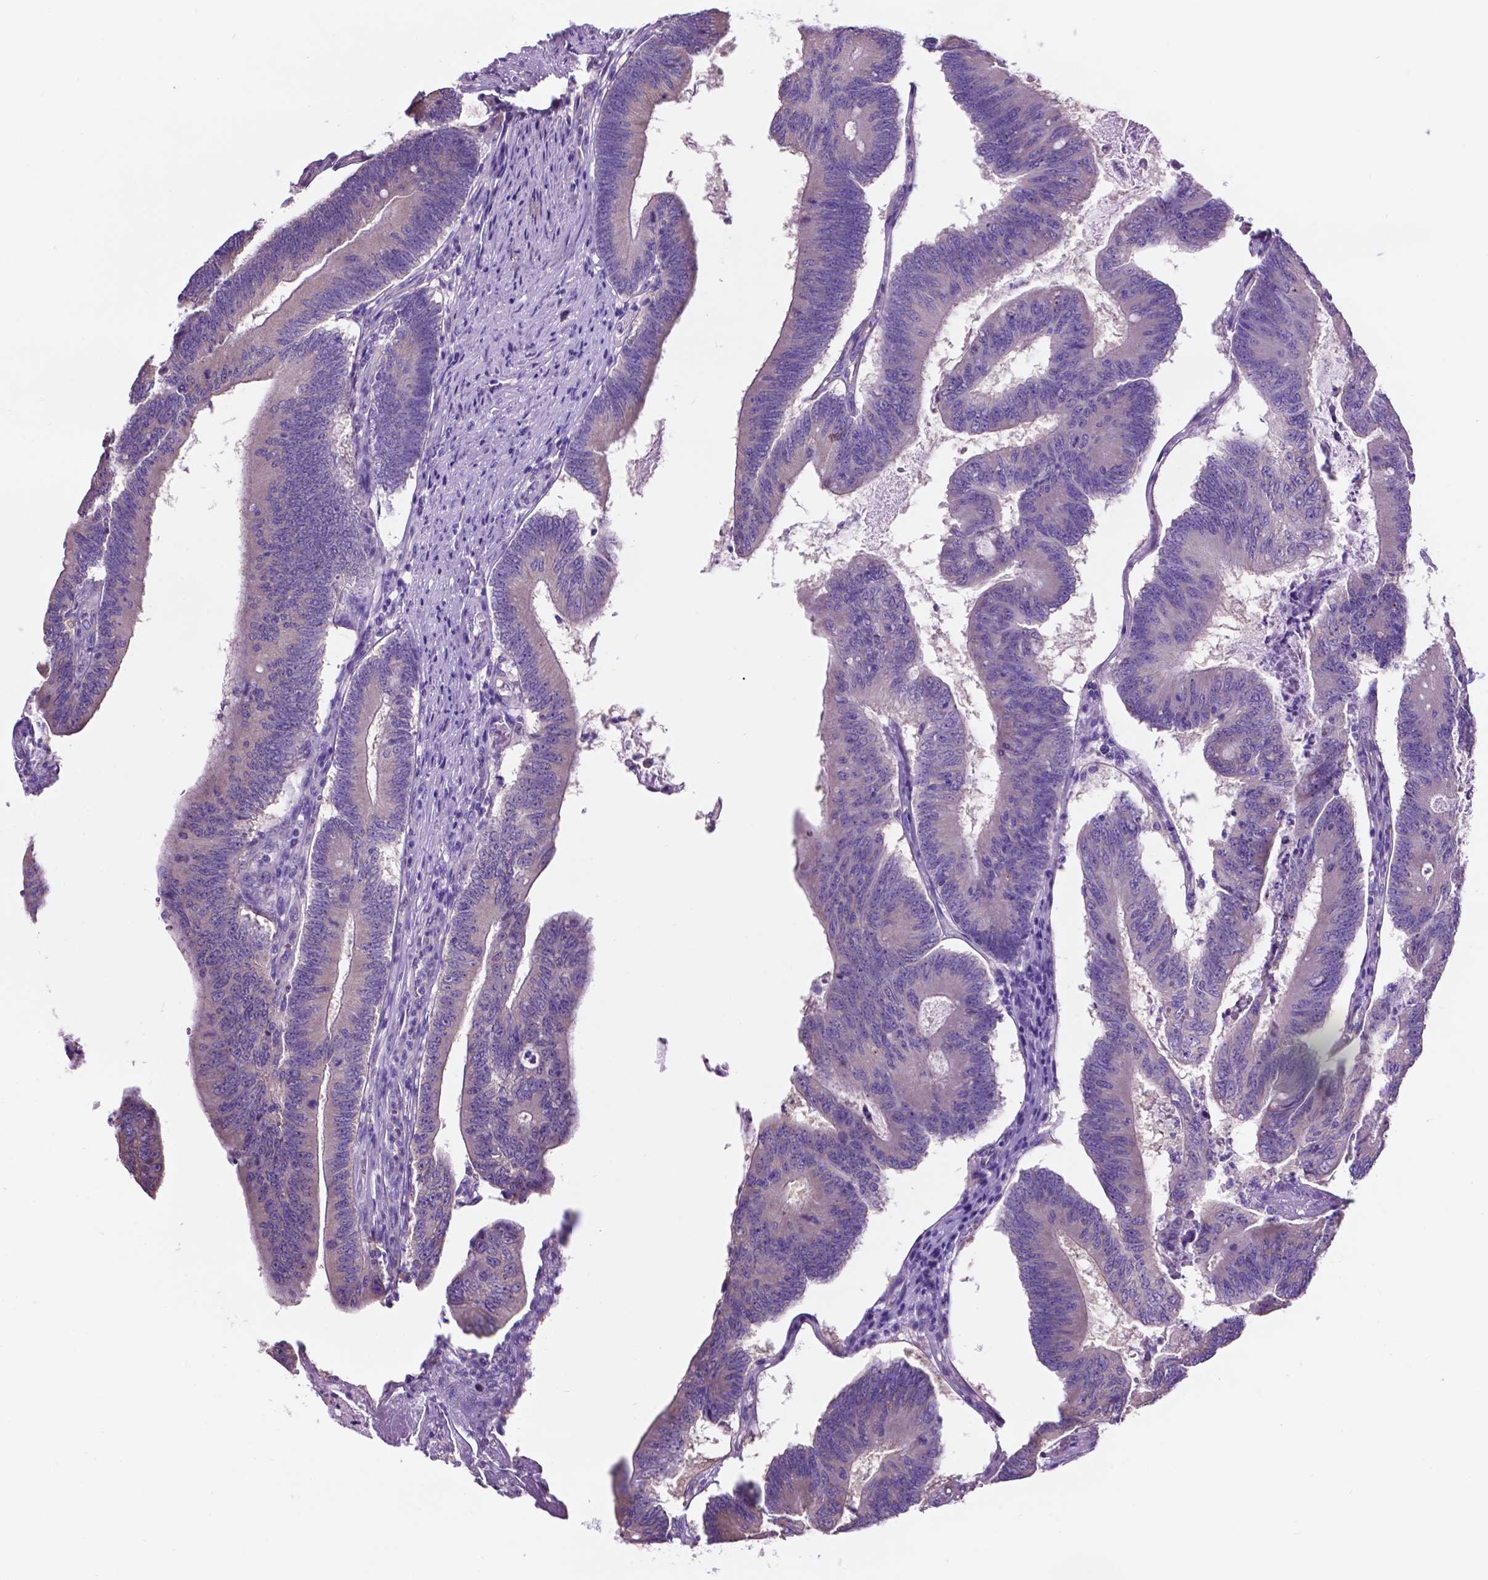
{"staining": {"intensity": "negative", "quantity": "none", "location": "none"}, "tissue": "colorectal cancer", "cell_type": "Tumor cells", "image_type": "cancer", "snomed": [{"axis": "morphology", "description": "Adenocarcinoma, NOS"}, {"axis": "topography", "description": "Colon"}], "caption": "IHC of human colorectal cancer (adenocarcinoma) displays no expression in tumor cells.", "gene": "SPDYA", "patient": {"sex": "female", "age": 70}}